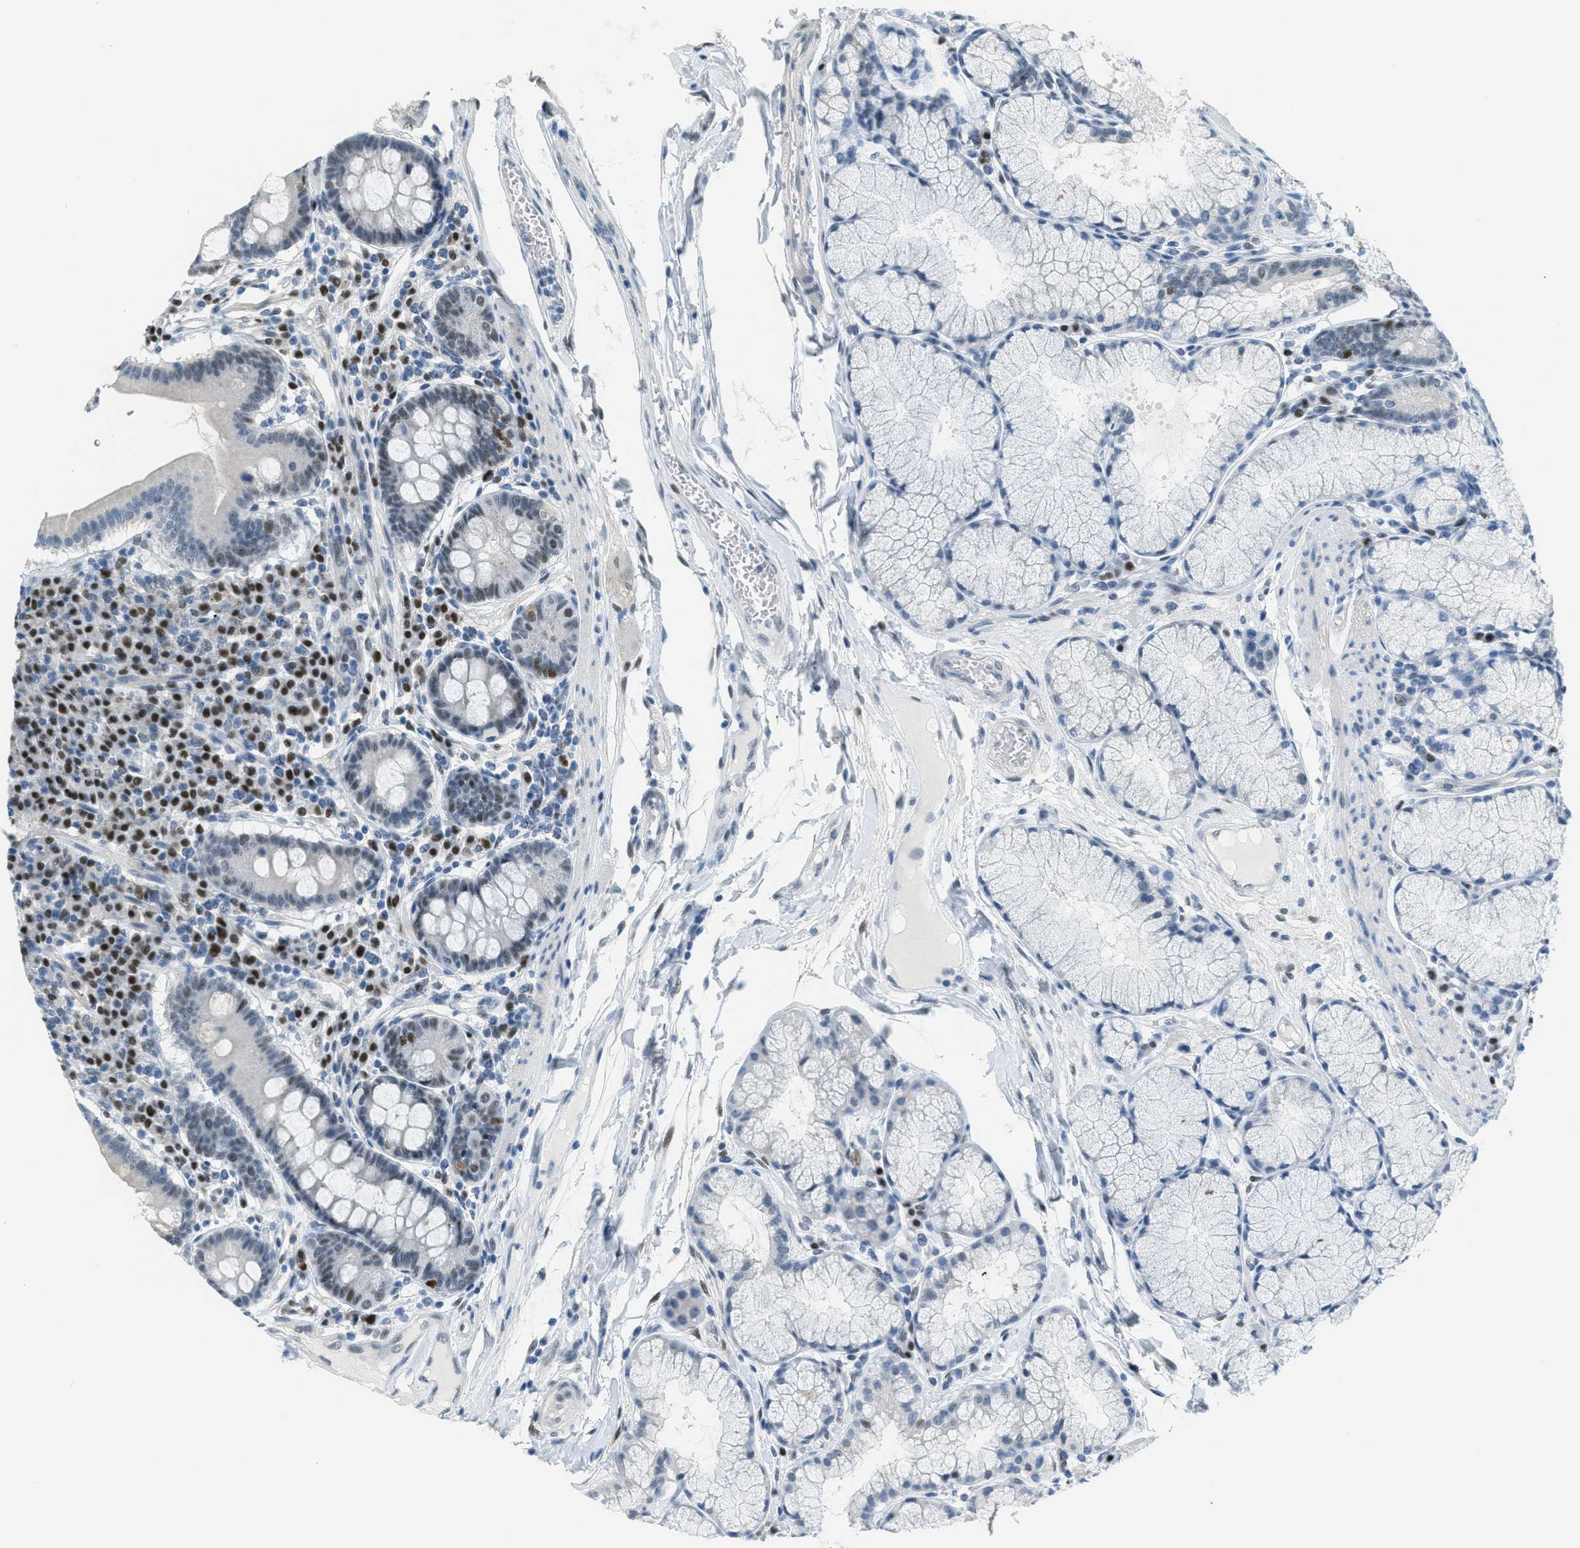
{"staining": {"intensity": "negative", "quantity": "none", "location": "none"}, "tissue": "duodenum", "cell_type": "Glandular cells", "image_type": "normal", "snomed": [{"axis": "morphology", "description": "Normal tissue, NOS"}, {"axis": "topography", "description": "Duodenum"}], "caption": "A histopathology image of duodenum stained for a protein shows no brown staining in glandular cells. (DAB immunohistochemistry with hematoxylin counter stain).", "gene": "TCF3", "patient": {"sex": "male", "age": 50}}